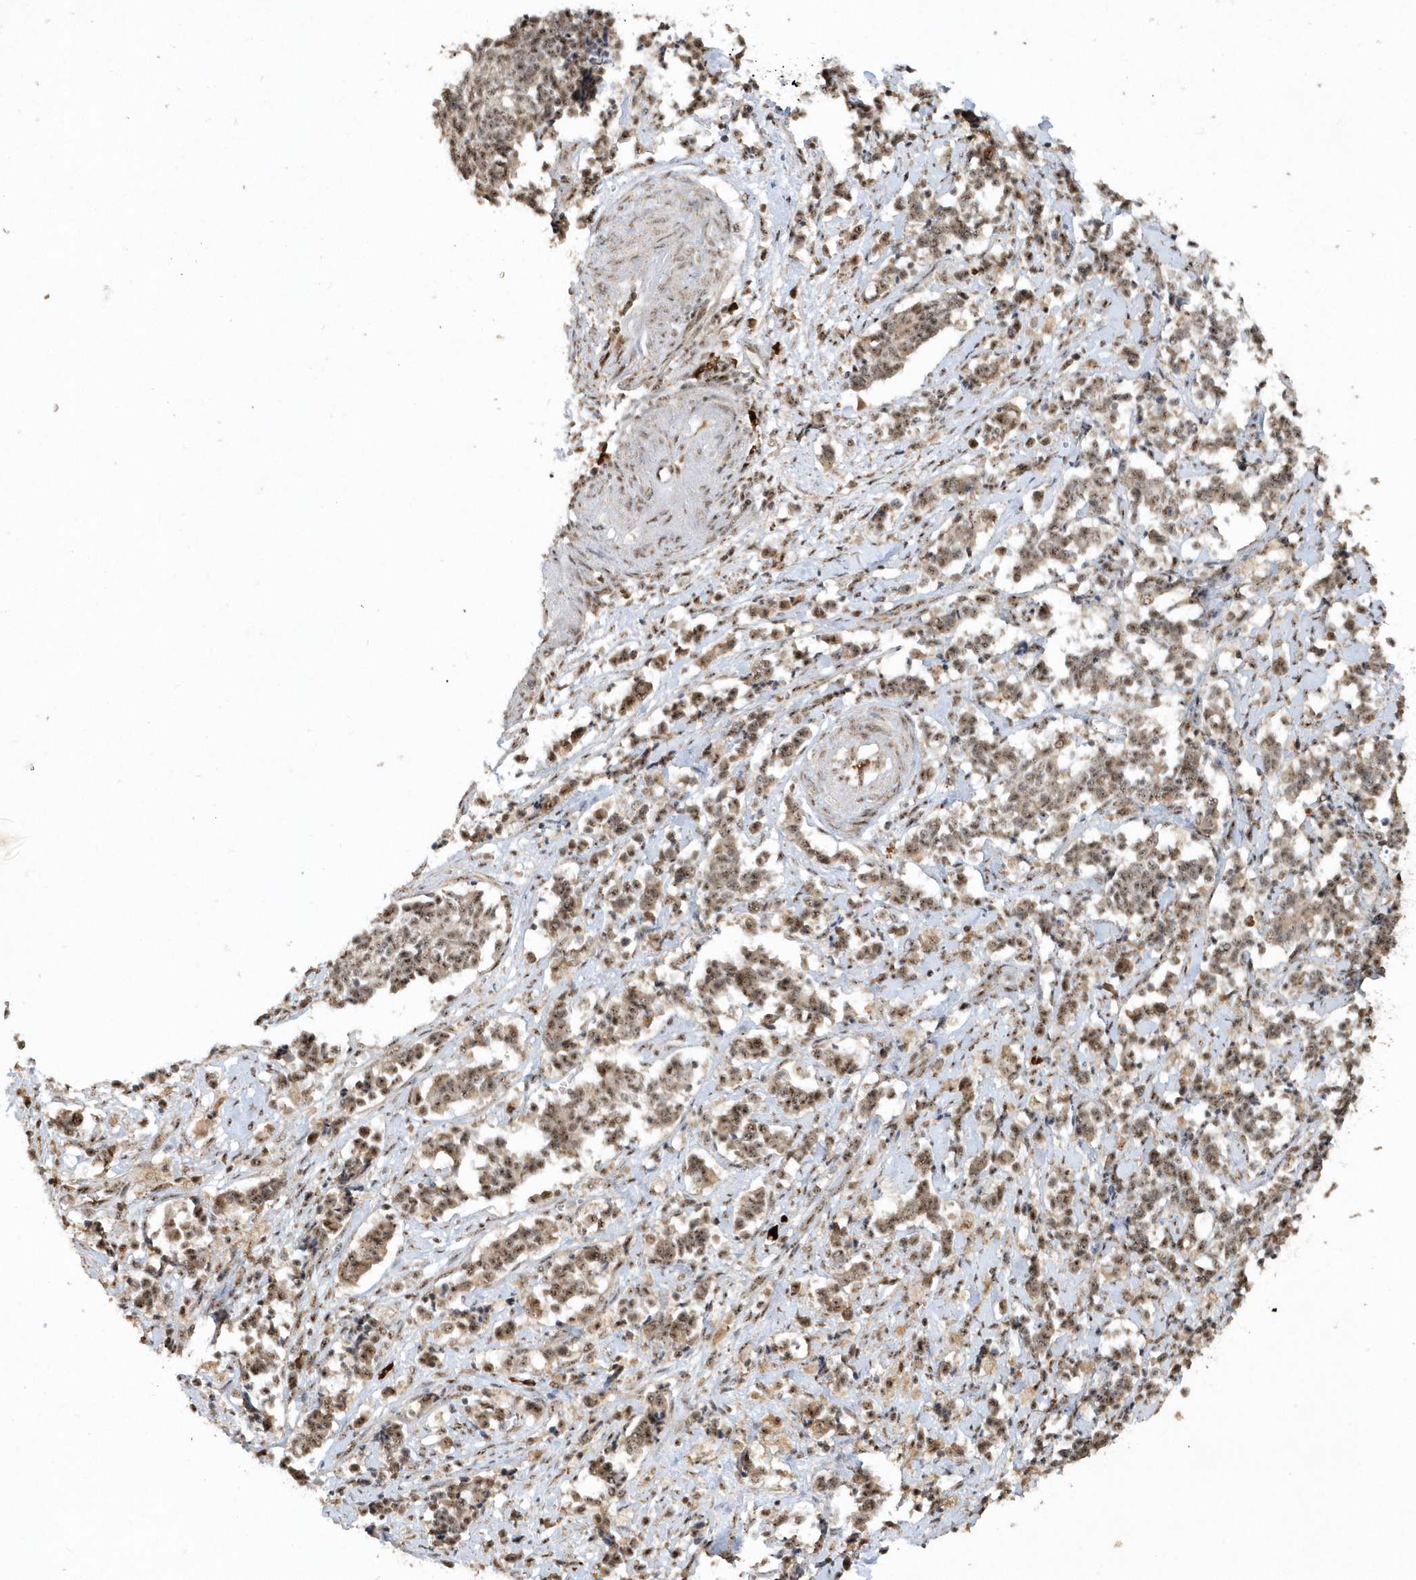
{"staining": {"intensity": "moderate", "quantity": ">75%", "location": "nuclear"}, "tissue": "cervical cancer", "cell_type": "Tumor cells", "image_type": "cancer", "snomed": [{"axis": "morphology", "description": "Normal tissue, NOS"}, {"axis": "morphology", "description": "Squamous cell carcinoma, NOS"}, {"axis": "topography", "description": "Cervix"}], "caption": "Human cervical cancer (squamous cell carcinoma) stained with a brown dye reveals moderate nuclear positive expression in approximately >75% of tumor cells.", "gene": "POLR3B", "patient": {"sex": "female", "age": 35}}